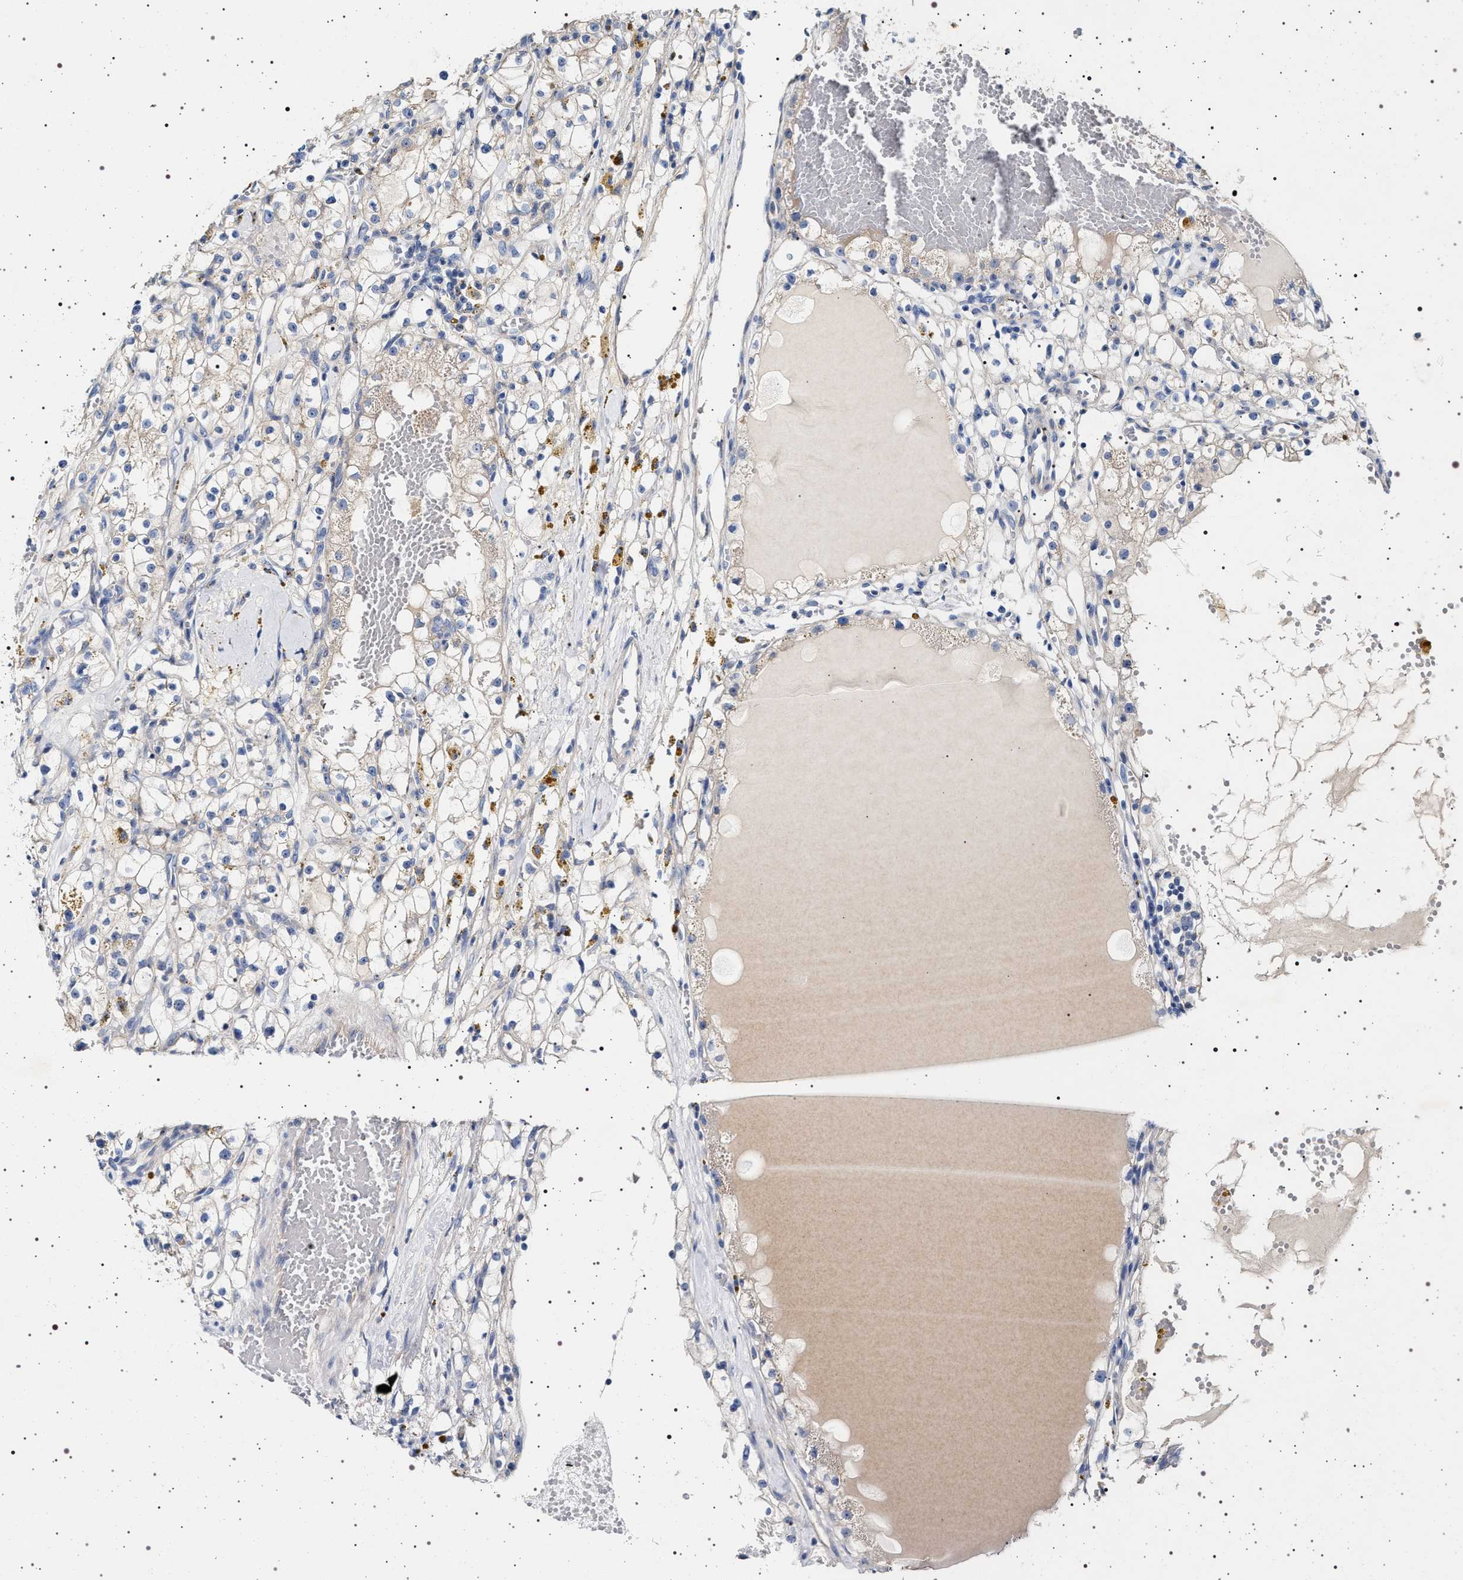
{"staining": {"intensity": "weak", "quantity": "<25%", "location": "cytoplasmic/membranous"}, "tissue": "renal cancer", "cell_type": "Tumor cells", "image_type": "cancer", "snomed": [{"axis": "morphology", "description": "Adenocarcinoma, NOS"}, {"axis": "topography", "description": "Kidney"}], "caption": "Immunohistochemistry of human renal cancer (adenocarcinoma) displays no positivity in tumor cells.", "gene": "NAALADL2", "patient": {"sex": "male", "age": 56}}